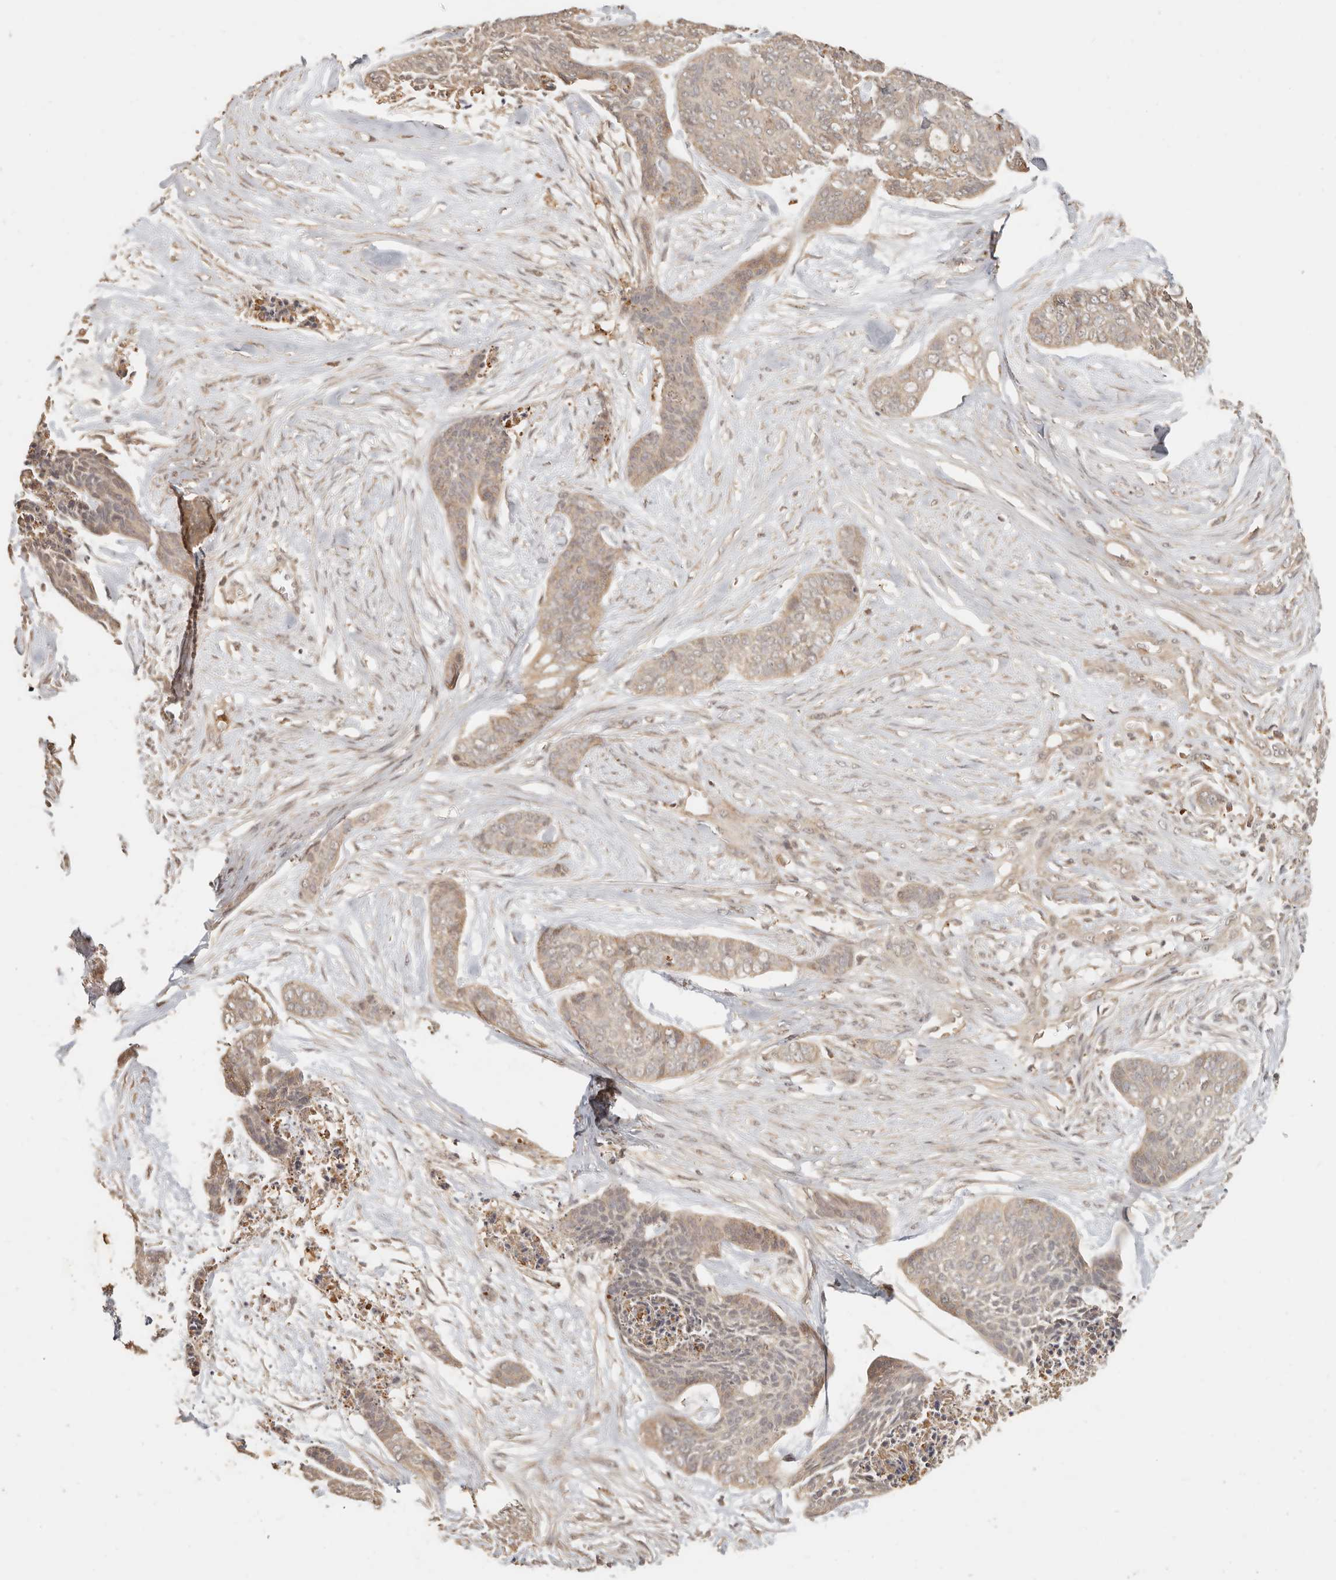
{"staining": {"intensity": "weak", "quantity": ">75%", "location": "cytoplasmic/membranous"}, "tissue": "skin cancer", "cell_type": "Tumor cells", "image_type": "cancer", "snomed": [{"axis": "morphology", "description": "Basal cell carcinoma"}, {"axis": "topography", "description": "Skin"}], "caption": "Basal cell carcinoma (skin) tissue reveals weak cytoplasmic/membranous staining in approximately >75% of tumor cells", "gene": "INTS11", "patient": {"sex": "female", "age": 64}}